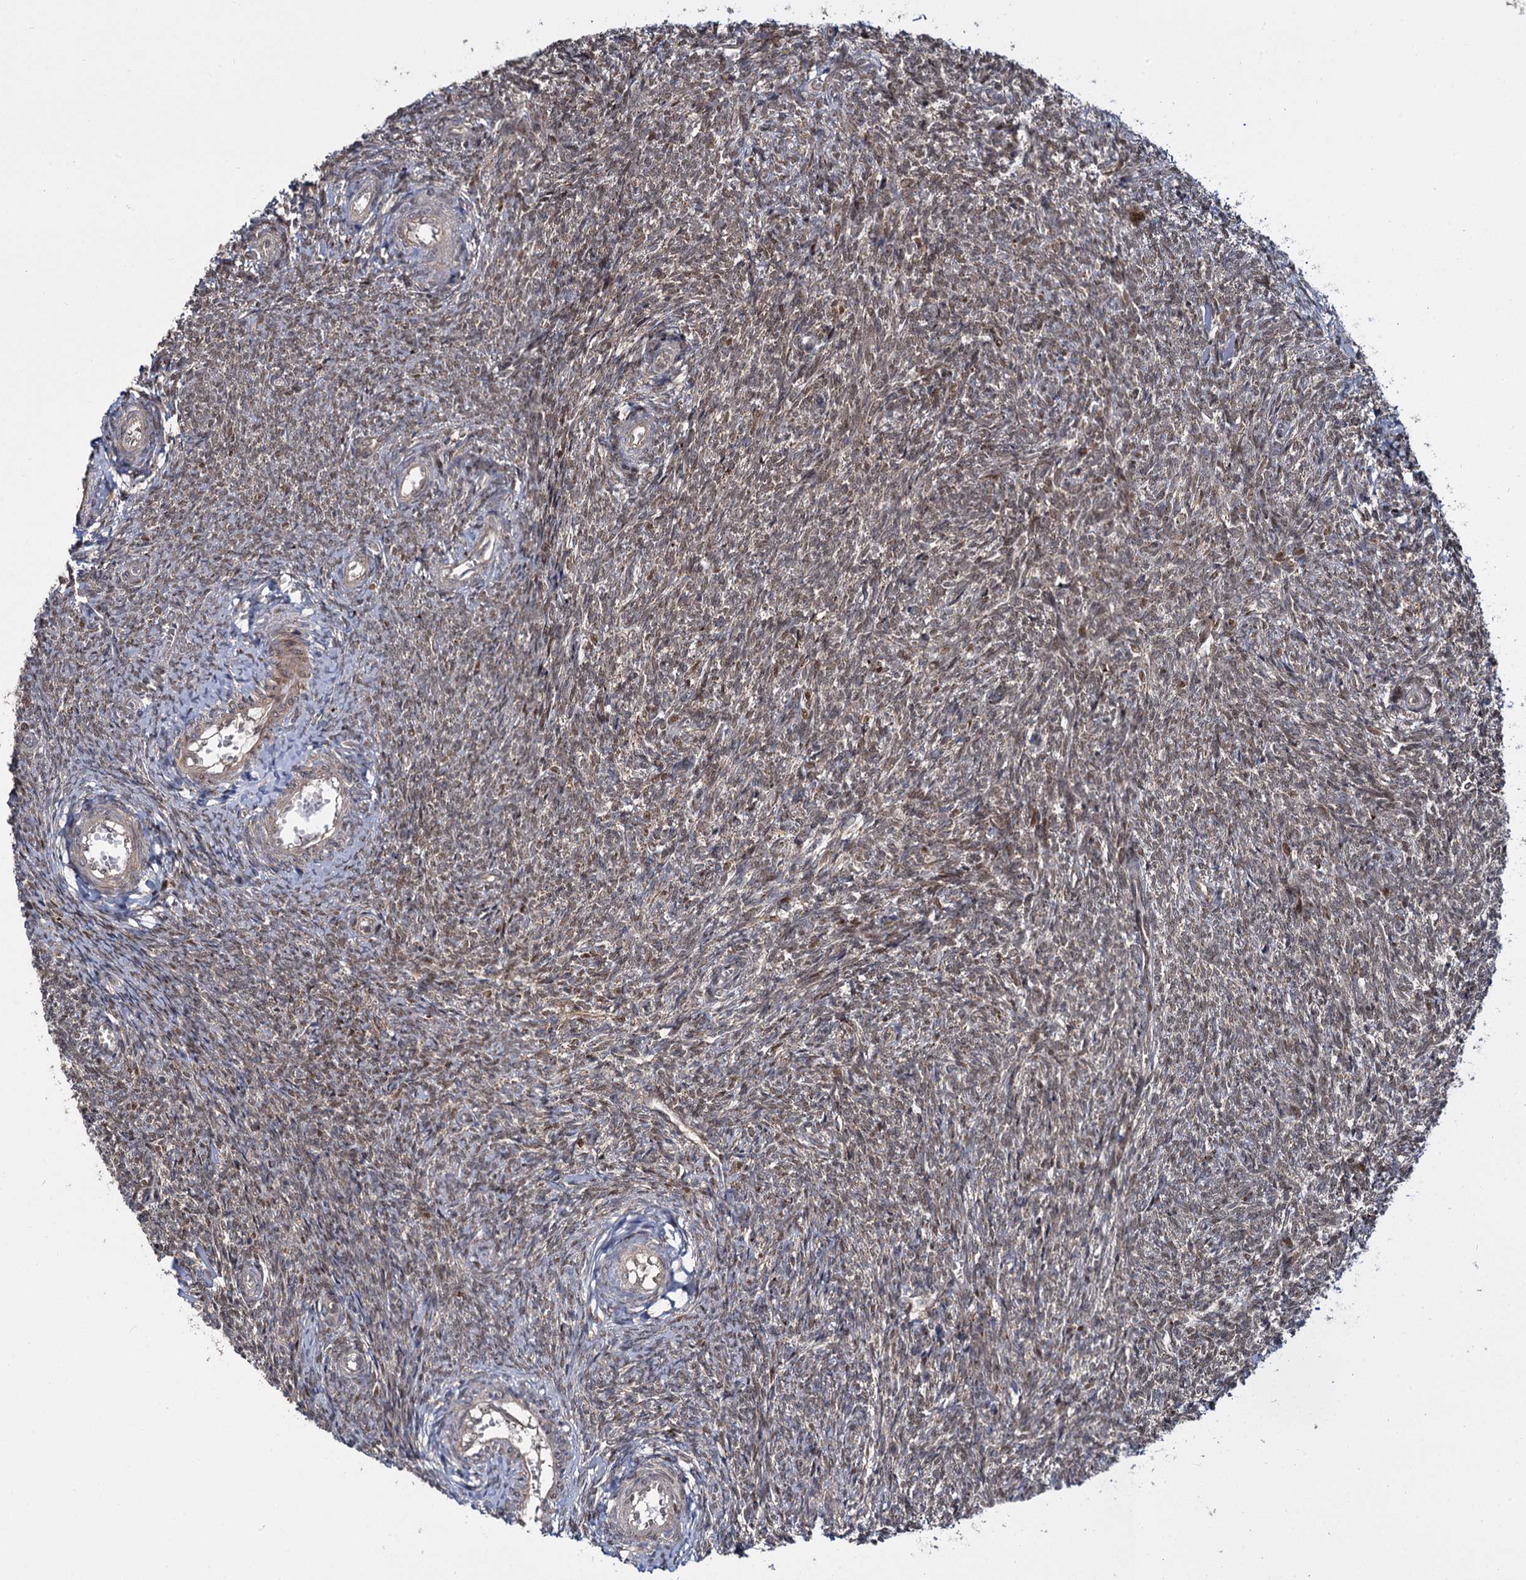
{"staining": {"intensity": "strong", "quantity": ">75%", "location": "cytoplasmic/membranous"}, "tissue": "ovary", "cell_type": "Follicle cells", "image_type": "normal", "snomed": [{"axis": "morphology", "description": "Normal tissue, NOS"}, {"axis": "topography", "description": "Ovary"}], "caption": "Strong cytoplasmic/membranous positivity is identified in about >75% of follicle cells in normal ovary.", "gene": "GAL3ST4", "patient": {"sex": "female", "age": 44}}